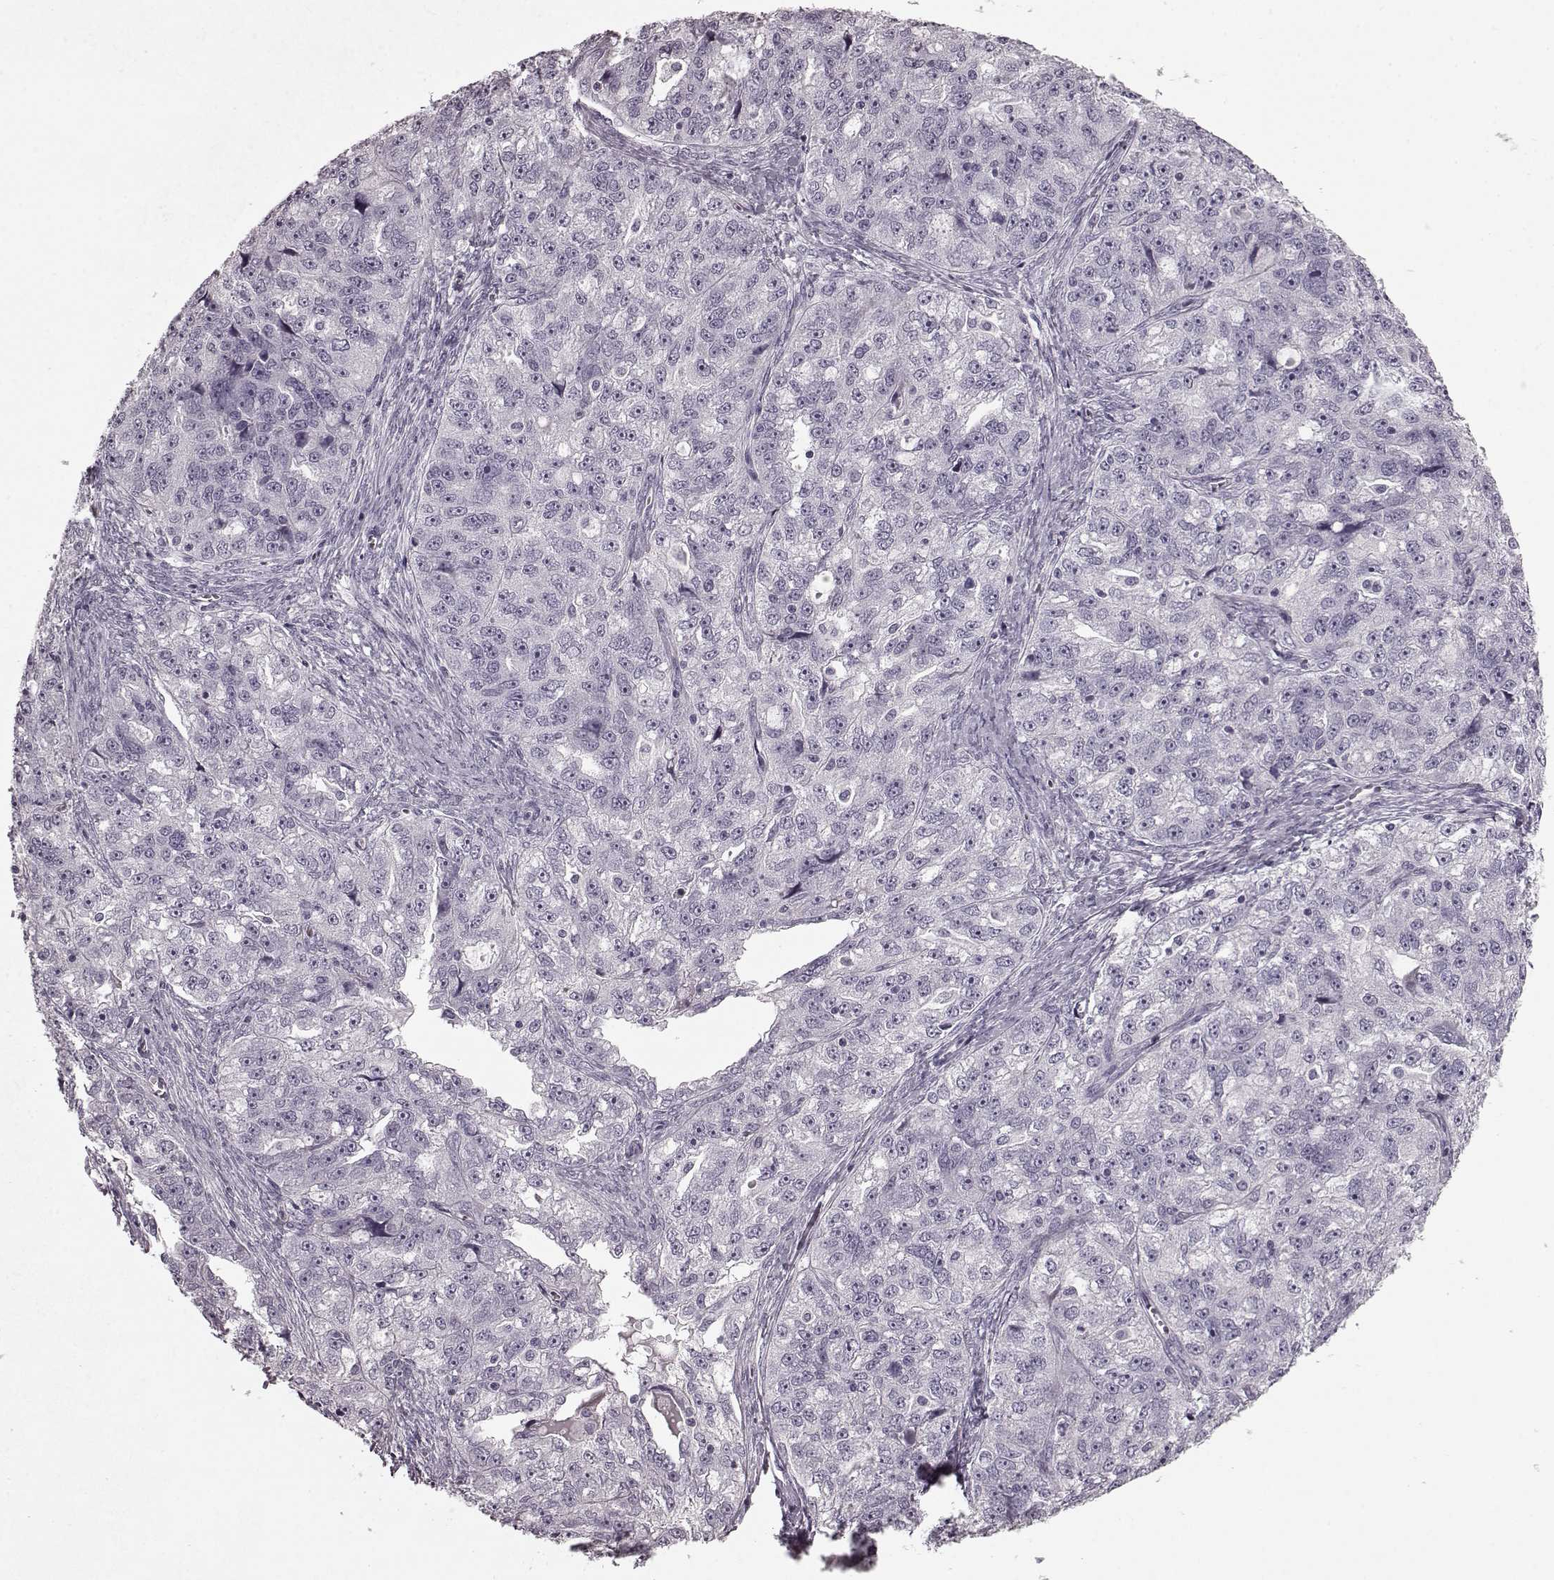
{"staining": {"intensity": "negative", "quantity": "none", "location": "none"}, "tissue": "ovarian cancer", "cell_type": "Tumor cells", "image_type": "cancer", "snomed": [{"axis": "morphology", "description": "Cystadenocarcinoma, serous, NOS"}, {"axis": "topography", "description": "Ovary"}], "caption": "This is an IHC image of ovarian serous cystadenocarcinoma. There is no positivity in tumor cells.", "gene": "CST7", "patient": {"sex": "female", "age": 51}}